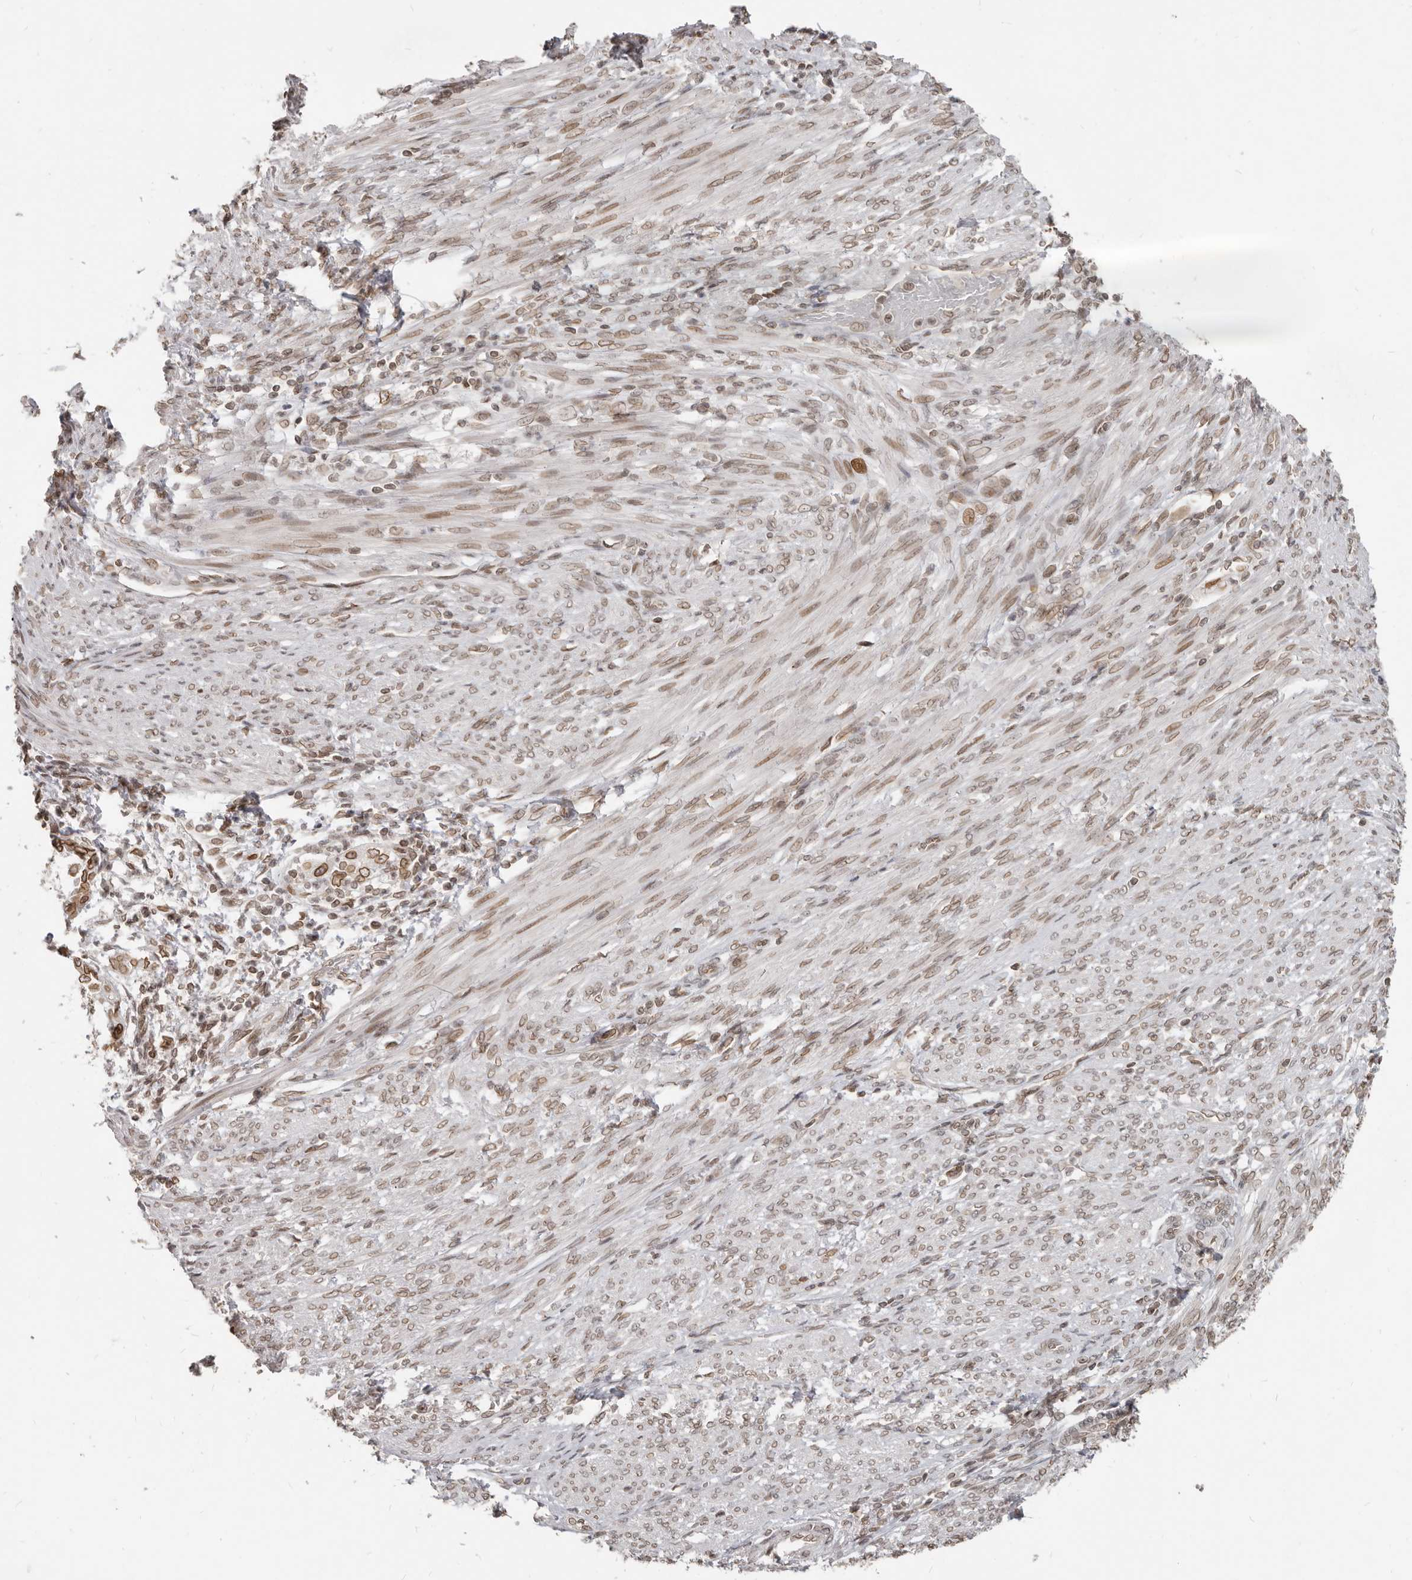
{"staining": {"intensity": "strong", "quantity": ">75%", "location": "cytoplasmic/membranous,nuclear"}, "tissue": "endometrial cancer", "cell_type": "Tumor cells", "image_type": "cancer", "snomed": [{"axis": "morphology", "description": "Adenocarcinoma, NOS"}, {"axis": "topography", "description": "Endometrium"}], "caption": "Endometrial cancer (adenocarcinoma) stained with a brown dye exhibits strong cytoplasmic/membranous and nuclear positive positivity in about >75% of tumor cells.", "gene": "NUP153", "patient": {"sex": "female", "age": 85}}